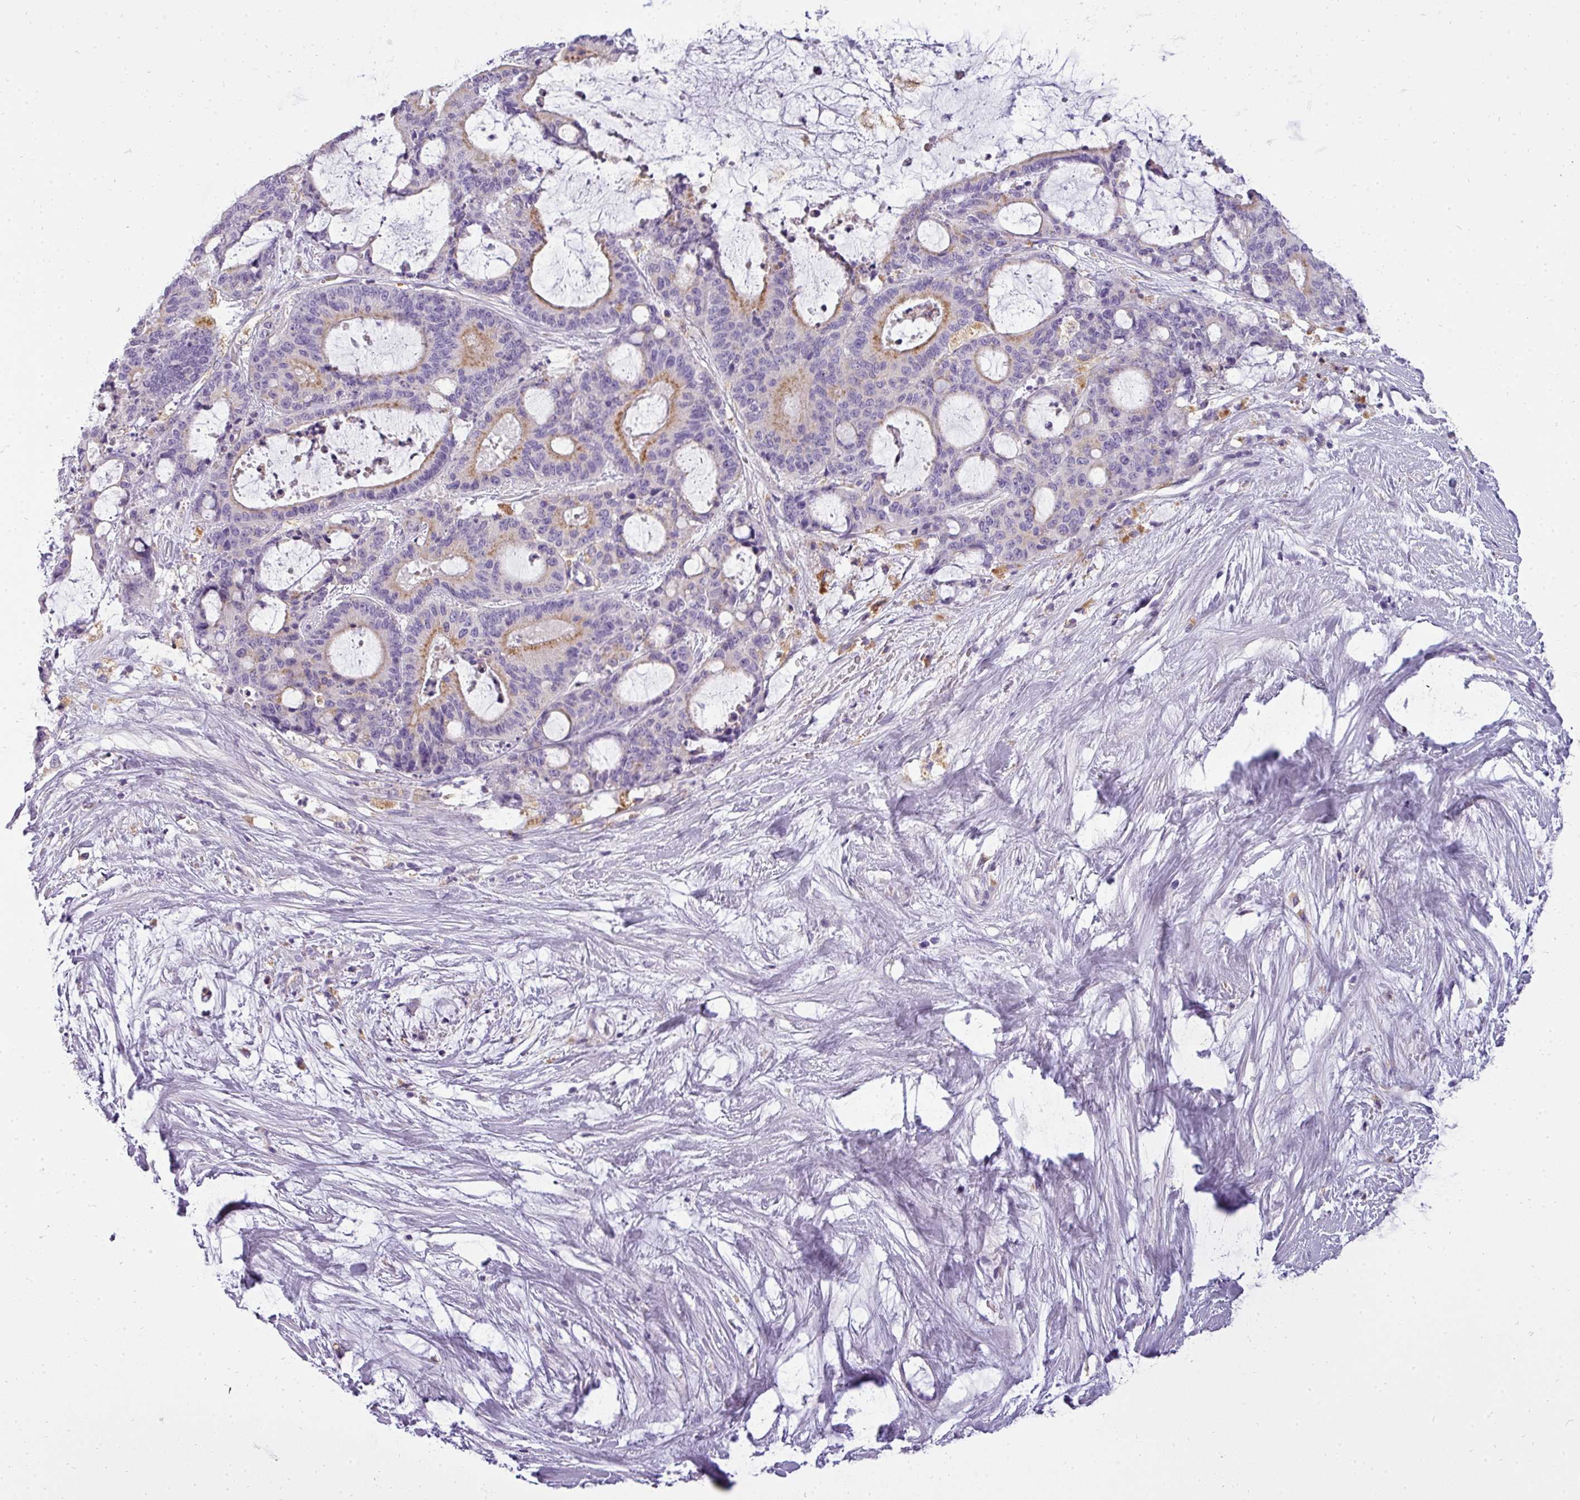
{"staining": {"intensity": "moderate", "quantity": "<25%", "location": "cytoplasmic/membranous"}, "tissue": "liver cancer", "cell_type": "Tumor cells", "image_type": "cancer", "snomed": [{"axis": "morphology", "description": "Normal tissue, NOS"}, {"axis": "morphology", "description": "Cholangiocarcinoma"}, {"axis": "topography", "description": "Liver"}, {"axis": "topography", "description": "Peripheral nerve tissue"}], "caption": "Protein analysis of cholangiocarcinoma (liver) tissue shows moderate cytoplasmic/membranous expression in about <25% of tumor cells. The protein of interest is shown in brown color, while the nuclei are stained blue.", "gene": "ATP6V1D", "patient": {"sex": "female", "age": 73}}